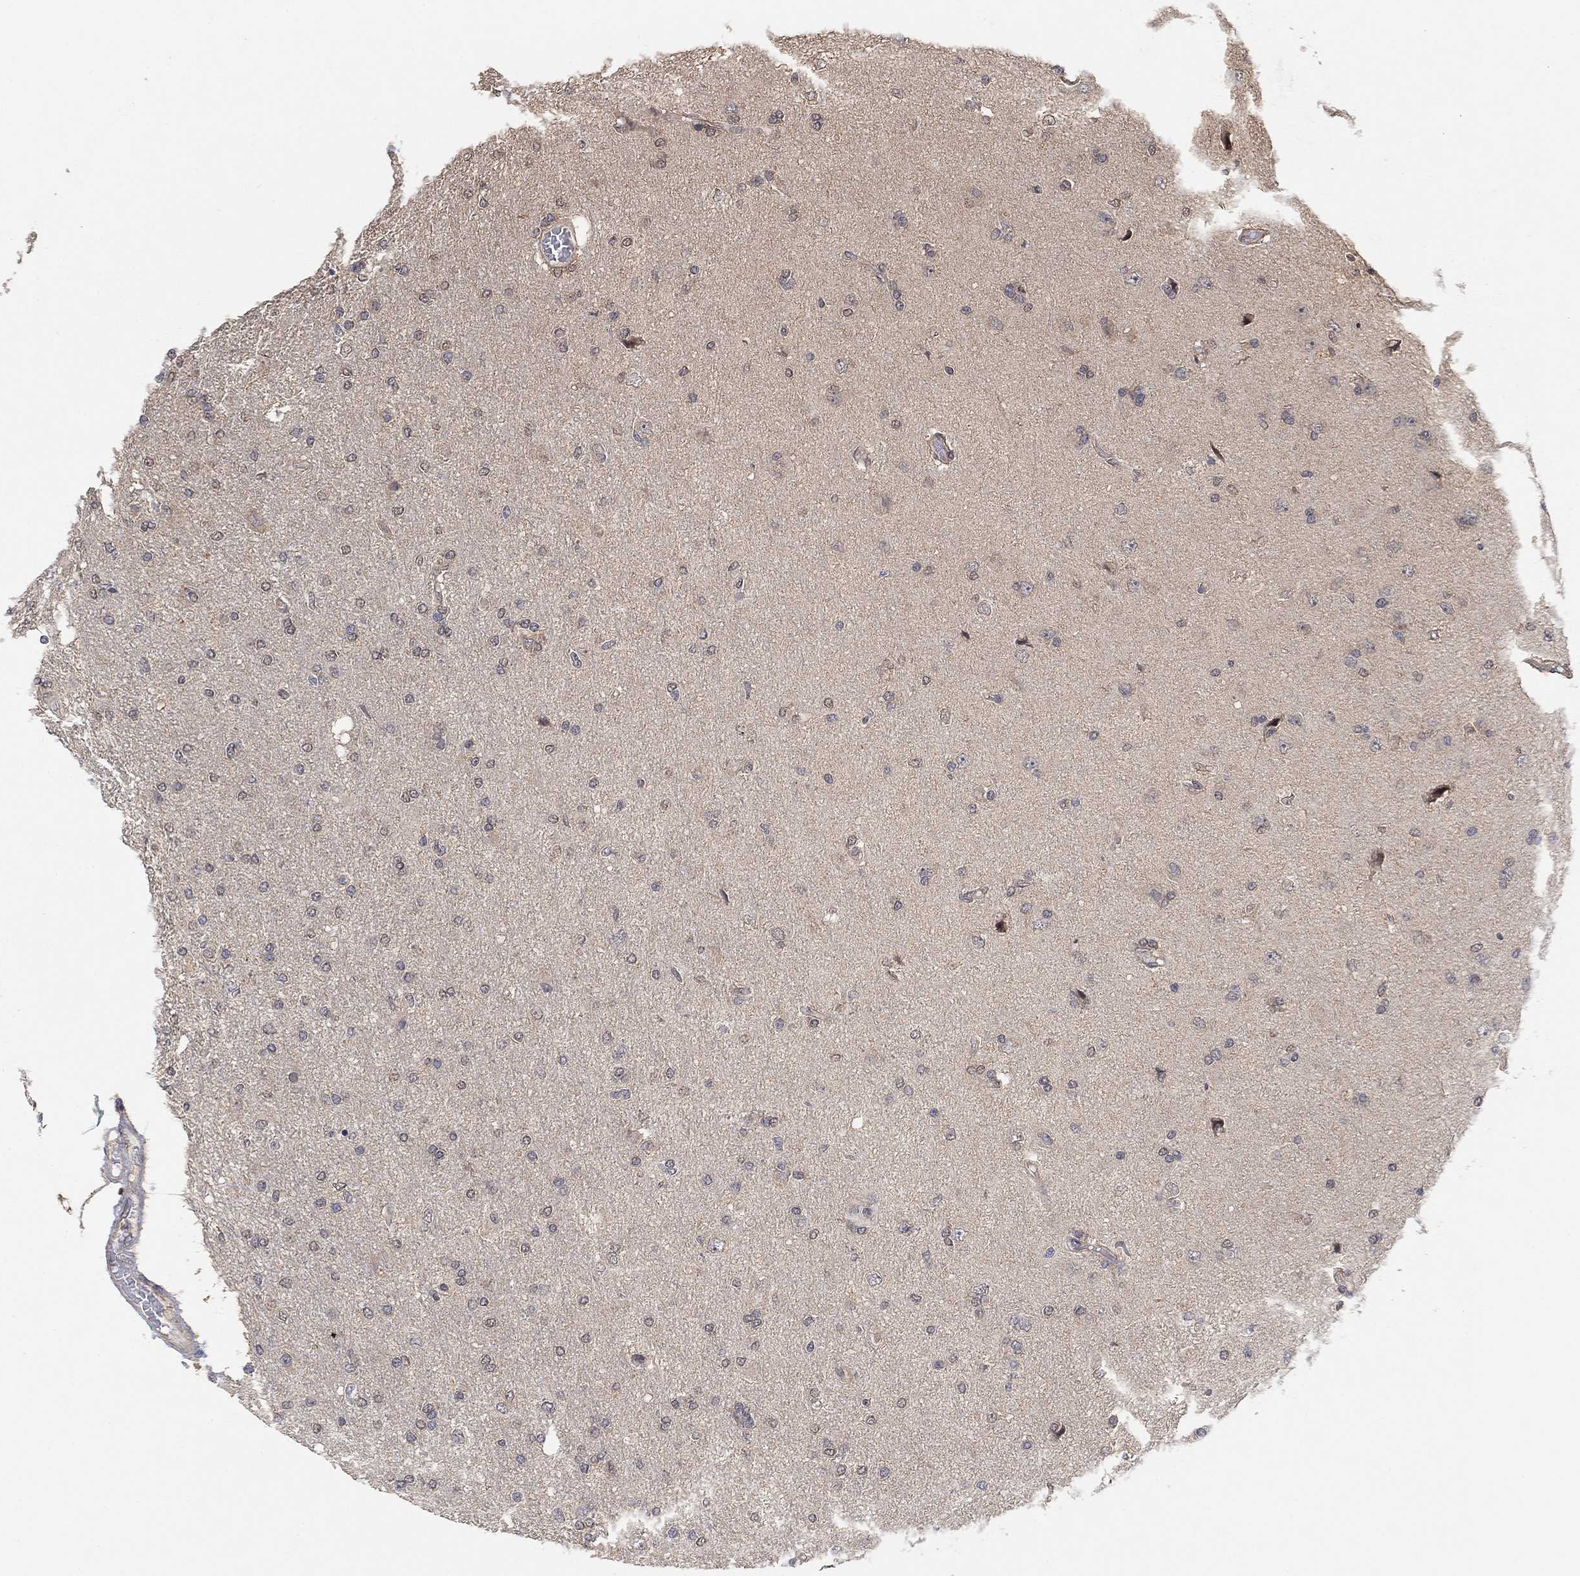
{"staining": {"intensity": "negative", "quantity": "none", "location": "none"}, "tissue": "glioma", "cell_type": "Tumor cells", "image_type": "cancer", "snomed": [{"axis": "morphology", "description": "Glioma, malignant, High grade"}, {"axis": "topography", "description": "Cerebral cortex"}], "caption": "Immunohistochemistry of glioma shows no positivity in tumor cells.", "gene": "CCDC43", "patient": {"sex": "male", "age": 70}}